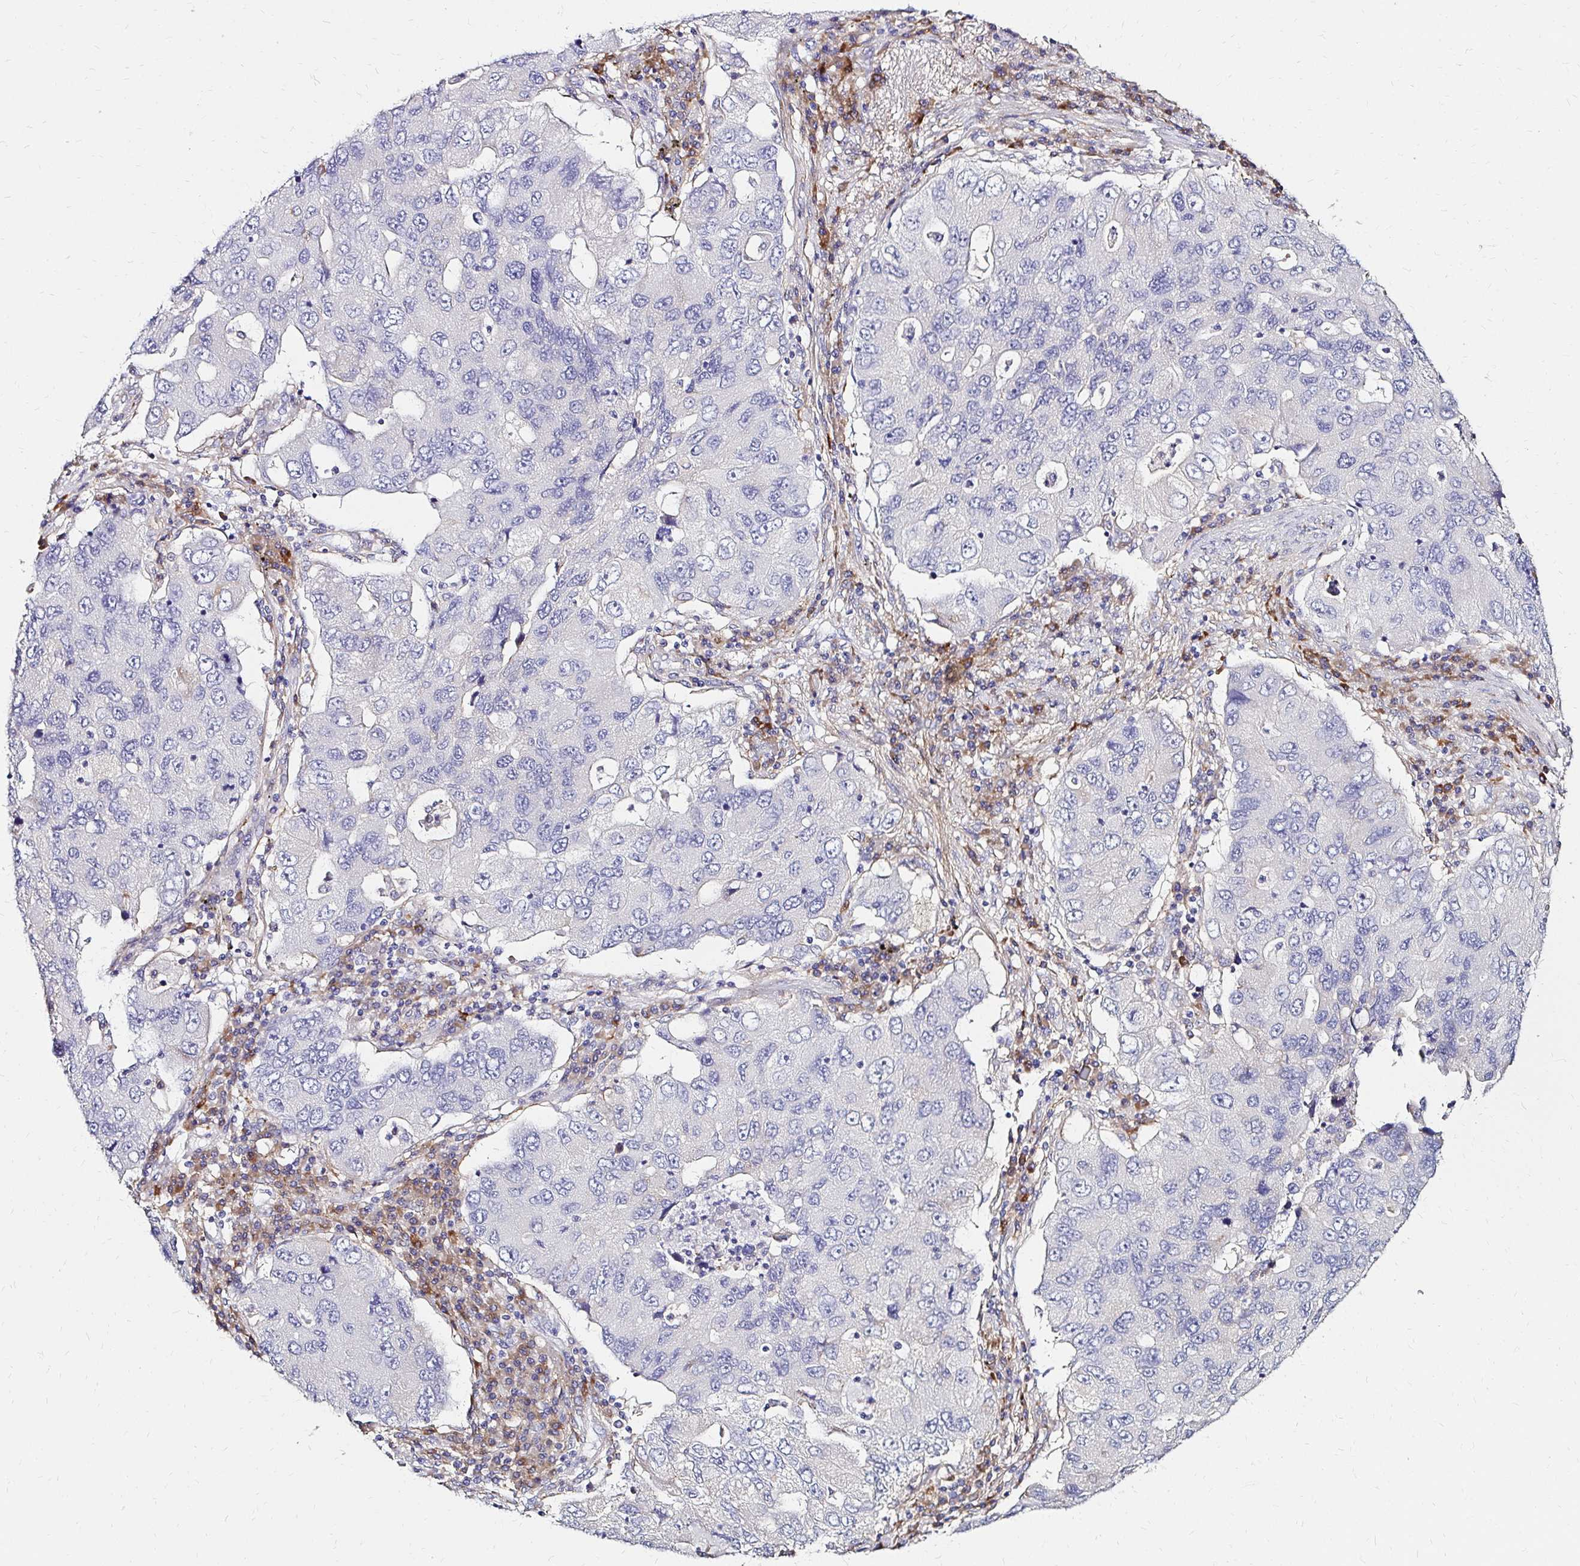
{"staining": {"intensity": "negative", "quantity": "none", "location": "none"}, "tissue": "lung cancer", "cell_type": "Tumor cells", "image_type": "cancer", "snomed": [{"axis": "morphology", "description": "Adenocarcinoma, NOS"}, {"axis": "morphology", "description": "Adenocarcinoma, metastatic, NOS"}, {"axis": "topography", "description": "Lymph node"}, {"axis": "topography", "description": "Lung"}], "caption": "There is no significant positivity in tumor cells of adenocarcinoma (lung). (DAB immunohistochemistry with hematoxylin counter stain).", "gene": "PRIMA1", "patient": {"sex": "female", "age": 54}}